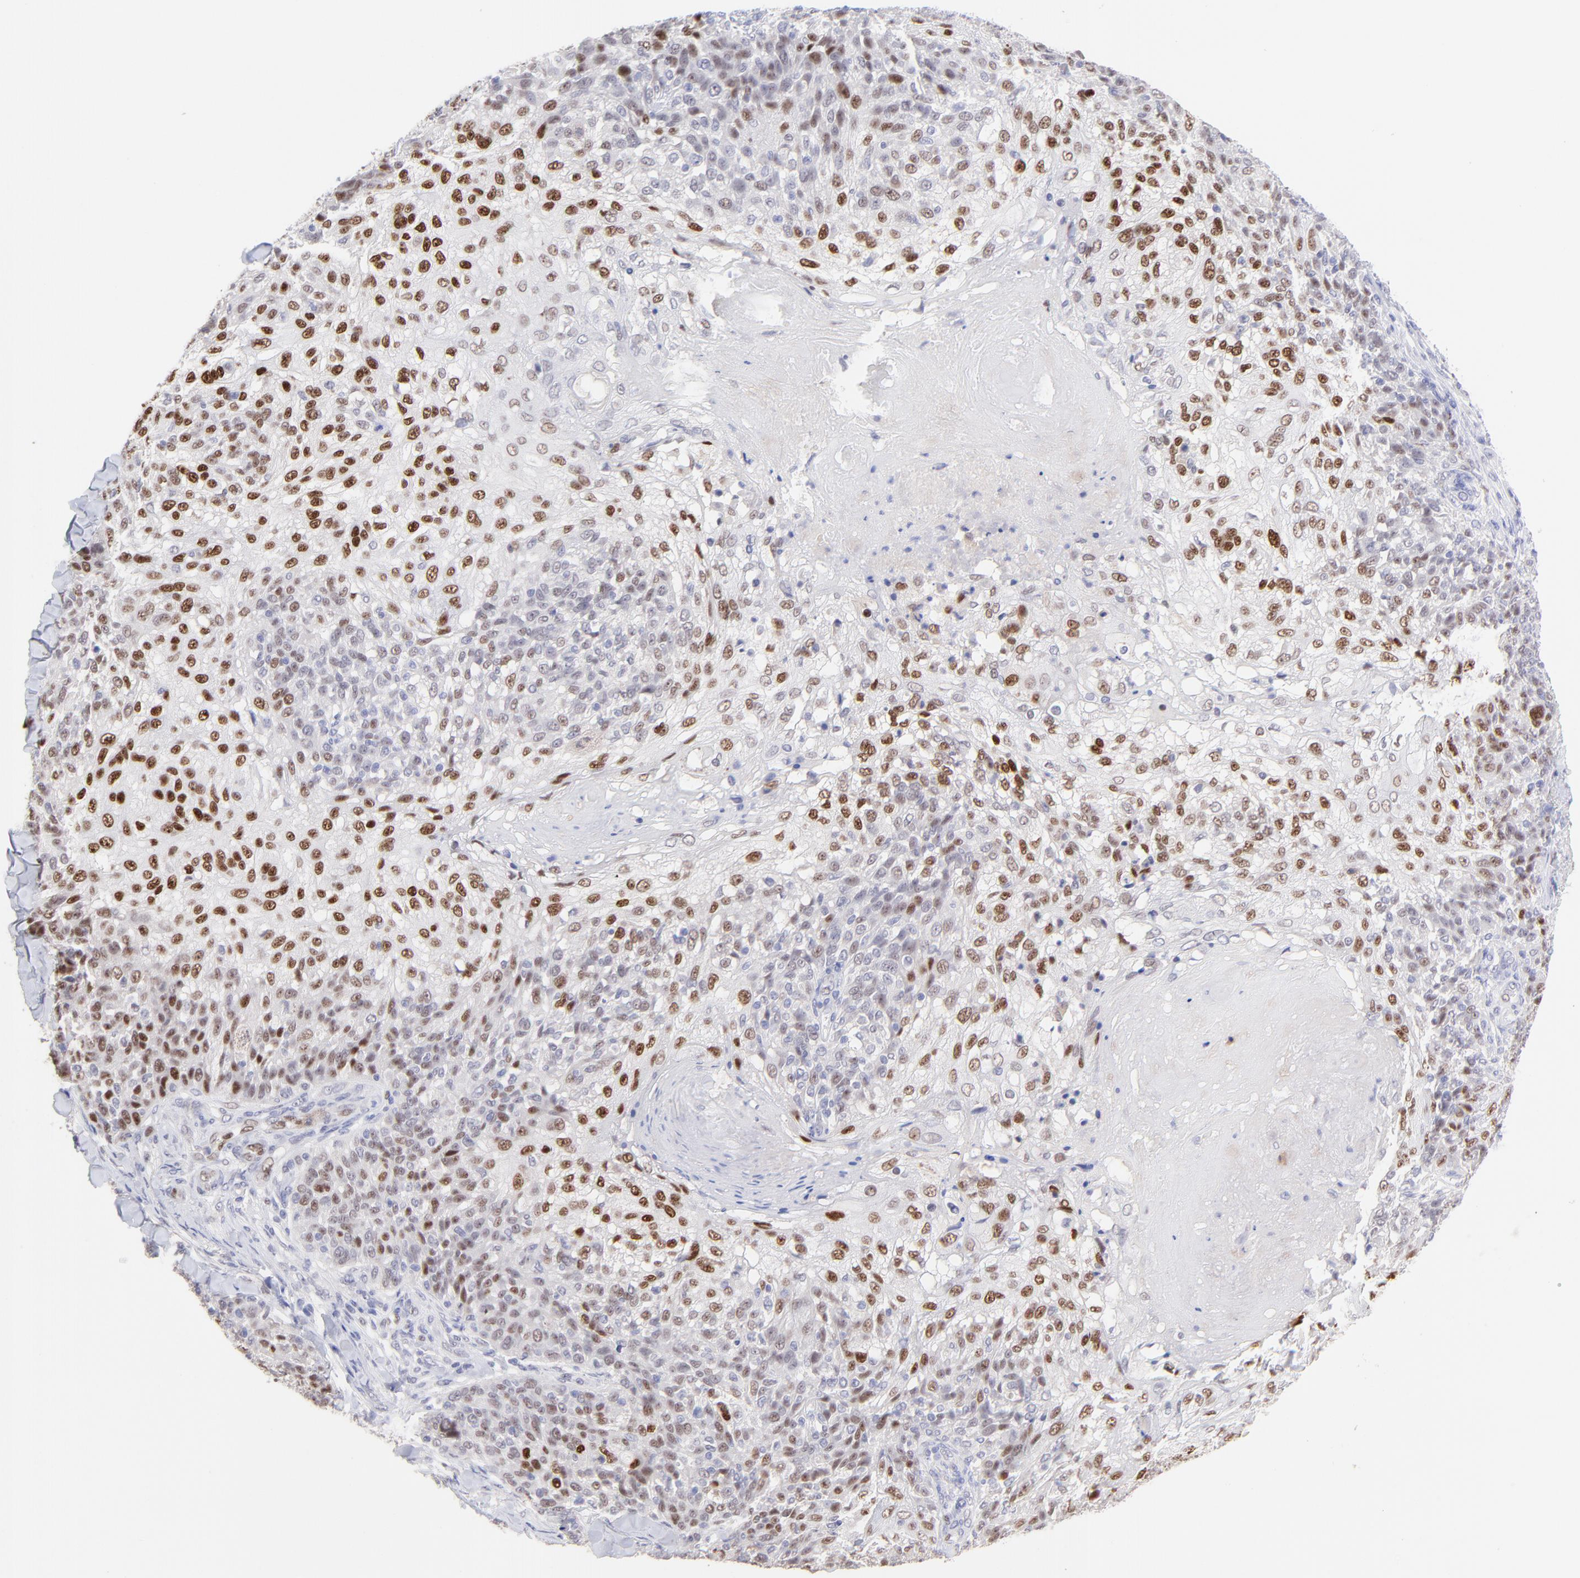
{"staining": {"intensity": "moderate", "quantity": "25%-75%", "location": "nuclear"}, "tissue": "skin cancer", "cell_type": "Tumor cells", "image_type": "cancer", "snomed": [{"axis": "morphology", "description": "Normal tissue, NOS"}, {"axis": "morphology", "description": "Squamous cell carcinoma, NOS"}, {"axis": "topography", "description": "Skin"}], "caption": "A brown stain shows moderate nuclear staining of a protein in squamous cell carcinoma (skin) tumor cells.", "gene": "KLF4", "patient": {"sex": "female", "age": 83}}